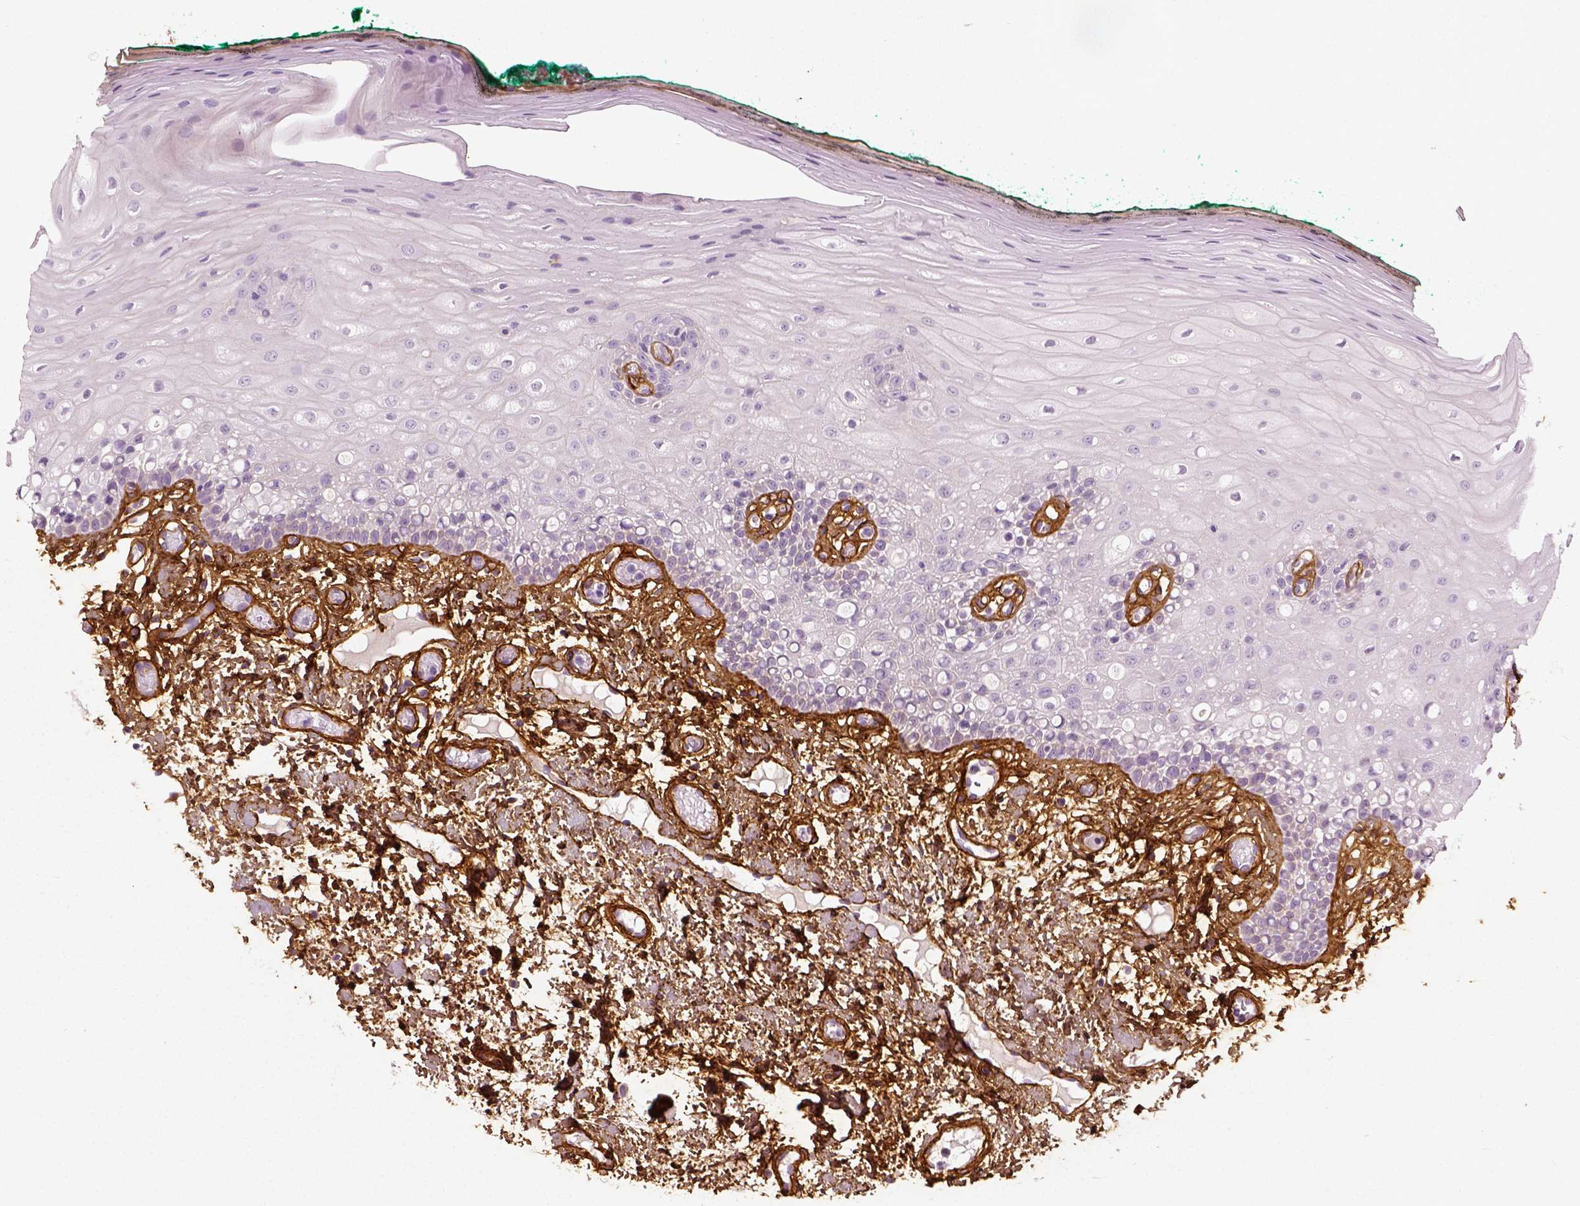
{"staining": {"intensity": "negative", "quantity": "none", "location": "none"}, "tissue": "oral mucosa", "cell_type": "Squamous epithelial cells", "image_type": "normal", "snomed": [{"axis": "morphology", "description": "Normal tissue, NOS"}, {"axis": "topography", "description": "Oral tissue"}], "caption": "High power microscopy micrograph of an immunohistochemistry photomicrograph of normal oral mucosa, revealing no significant staining in squamous epithelial cells.", "gene": "COL6A2", "patient": {"sex": "female", "age": 83}}